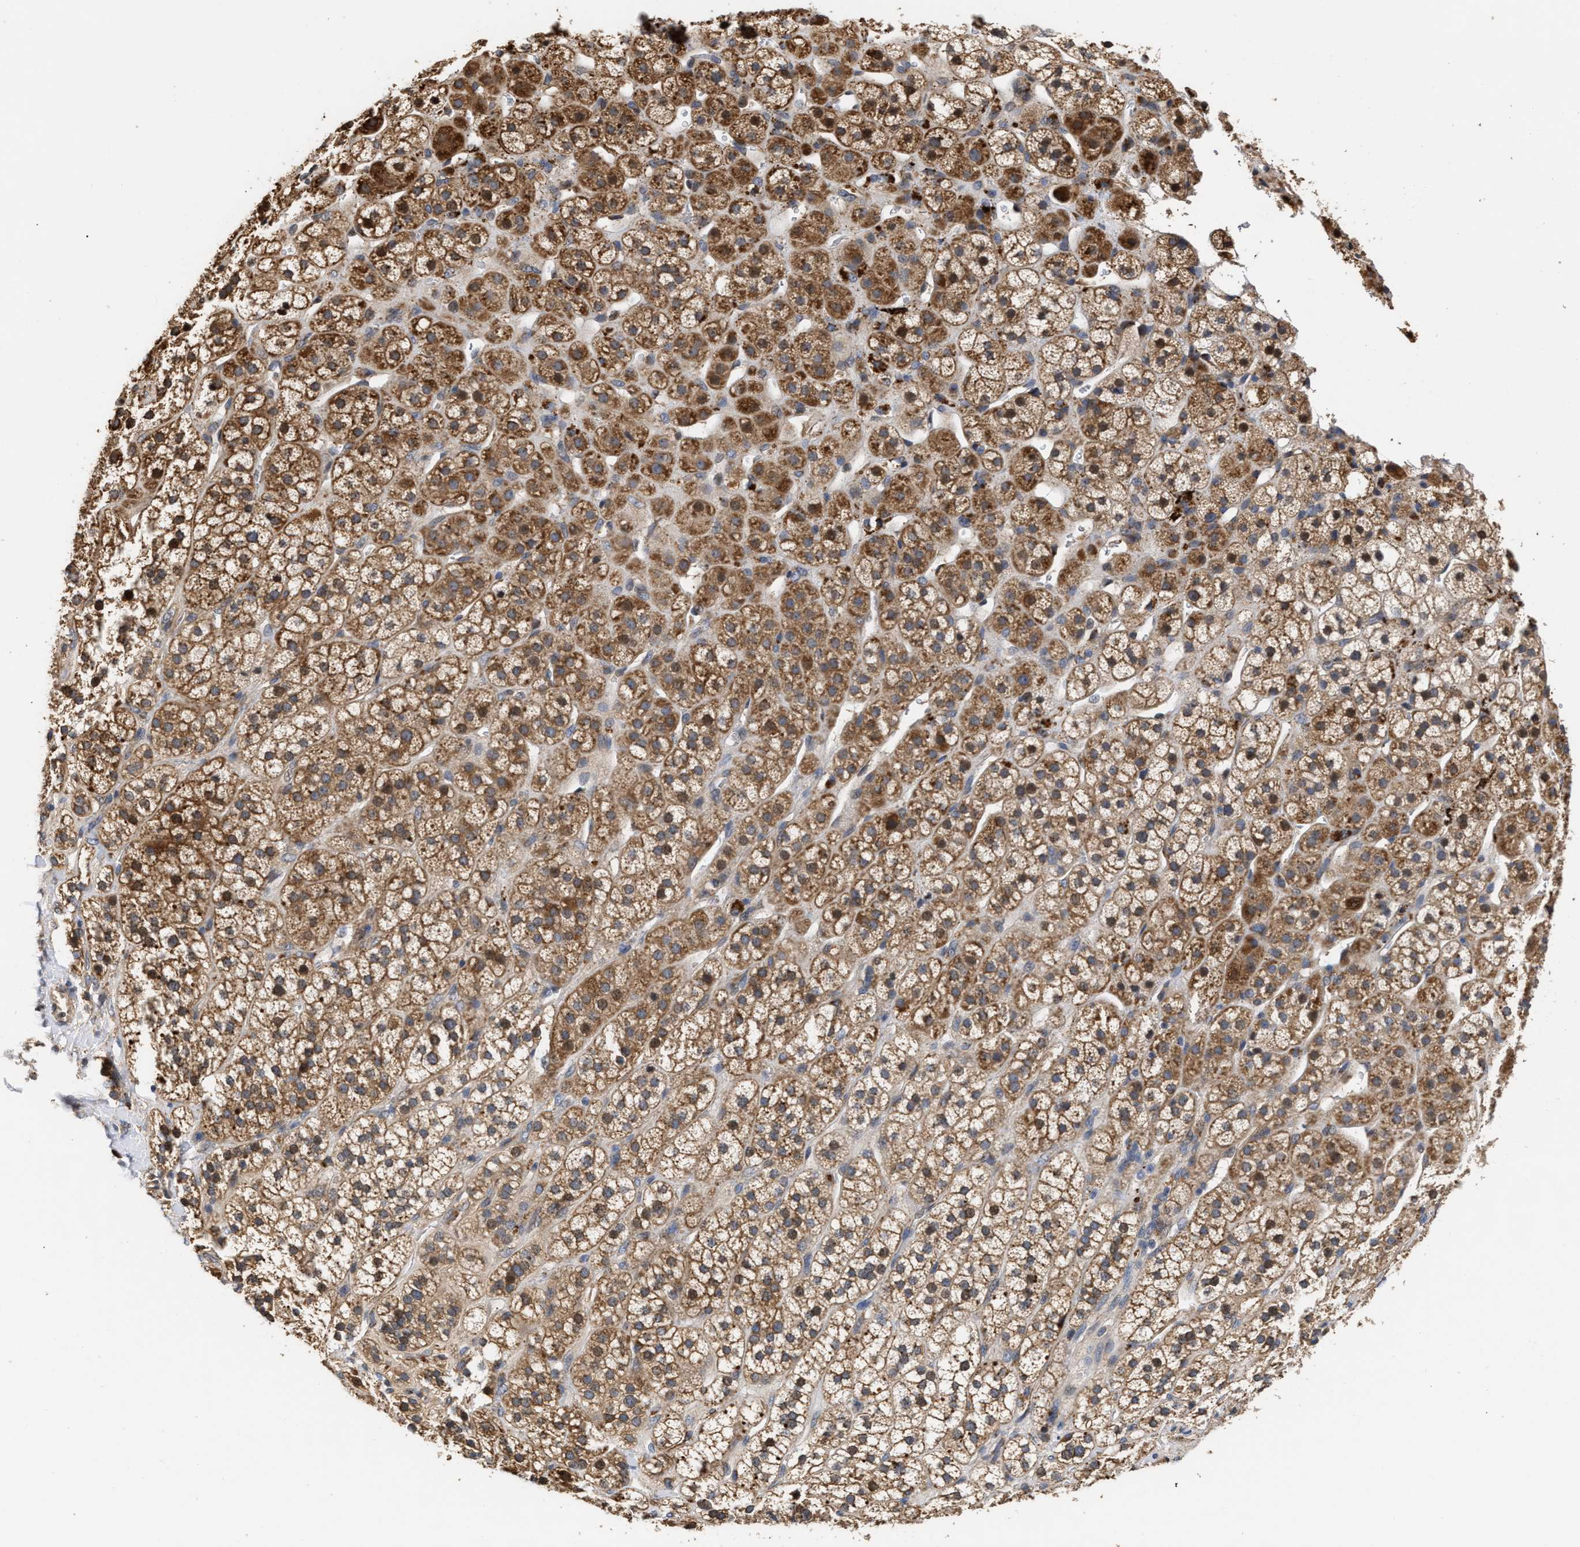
{"staining": {"intensity": "strong", "quantity": ">75%", "location": "cytoplasmic/membranous,nuclear"}, "tissue": "adrenal gland", "cell_type": "Glandular cells", "image_type": "normal", "snomed": [{"axis": "morphology", "description": "Normal tissue, NOS"}, {"axis": "topography", "description": "Adrenal gland"}], "caption": "Immunohistochemistry (IHC) photomicrograph of normal adrenal gland: human adrenal gland stained using immunohistochemistry (IHC) demonstrates high levels of strong protein expression localized specifically in the cytoplasmic/membranous,nuclear of glandular cells, appearing as a cytoplasmic/membranous,nuclear brown color.", "gene": "GOSR1", "patient": {"sex": "male", "age": 56}}